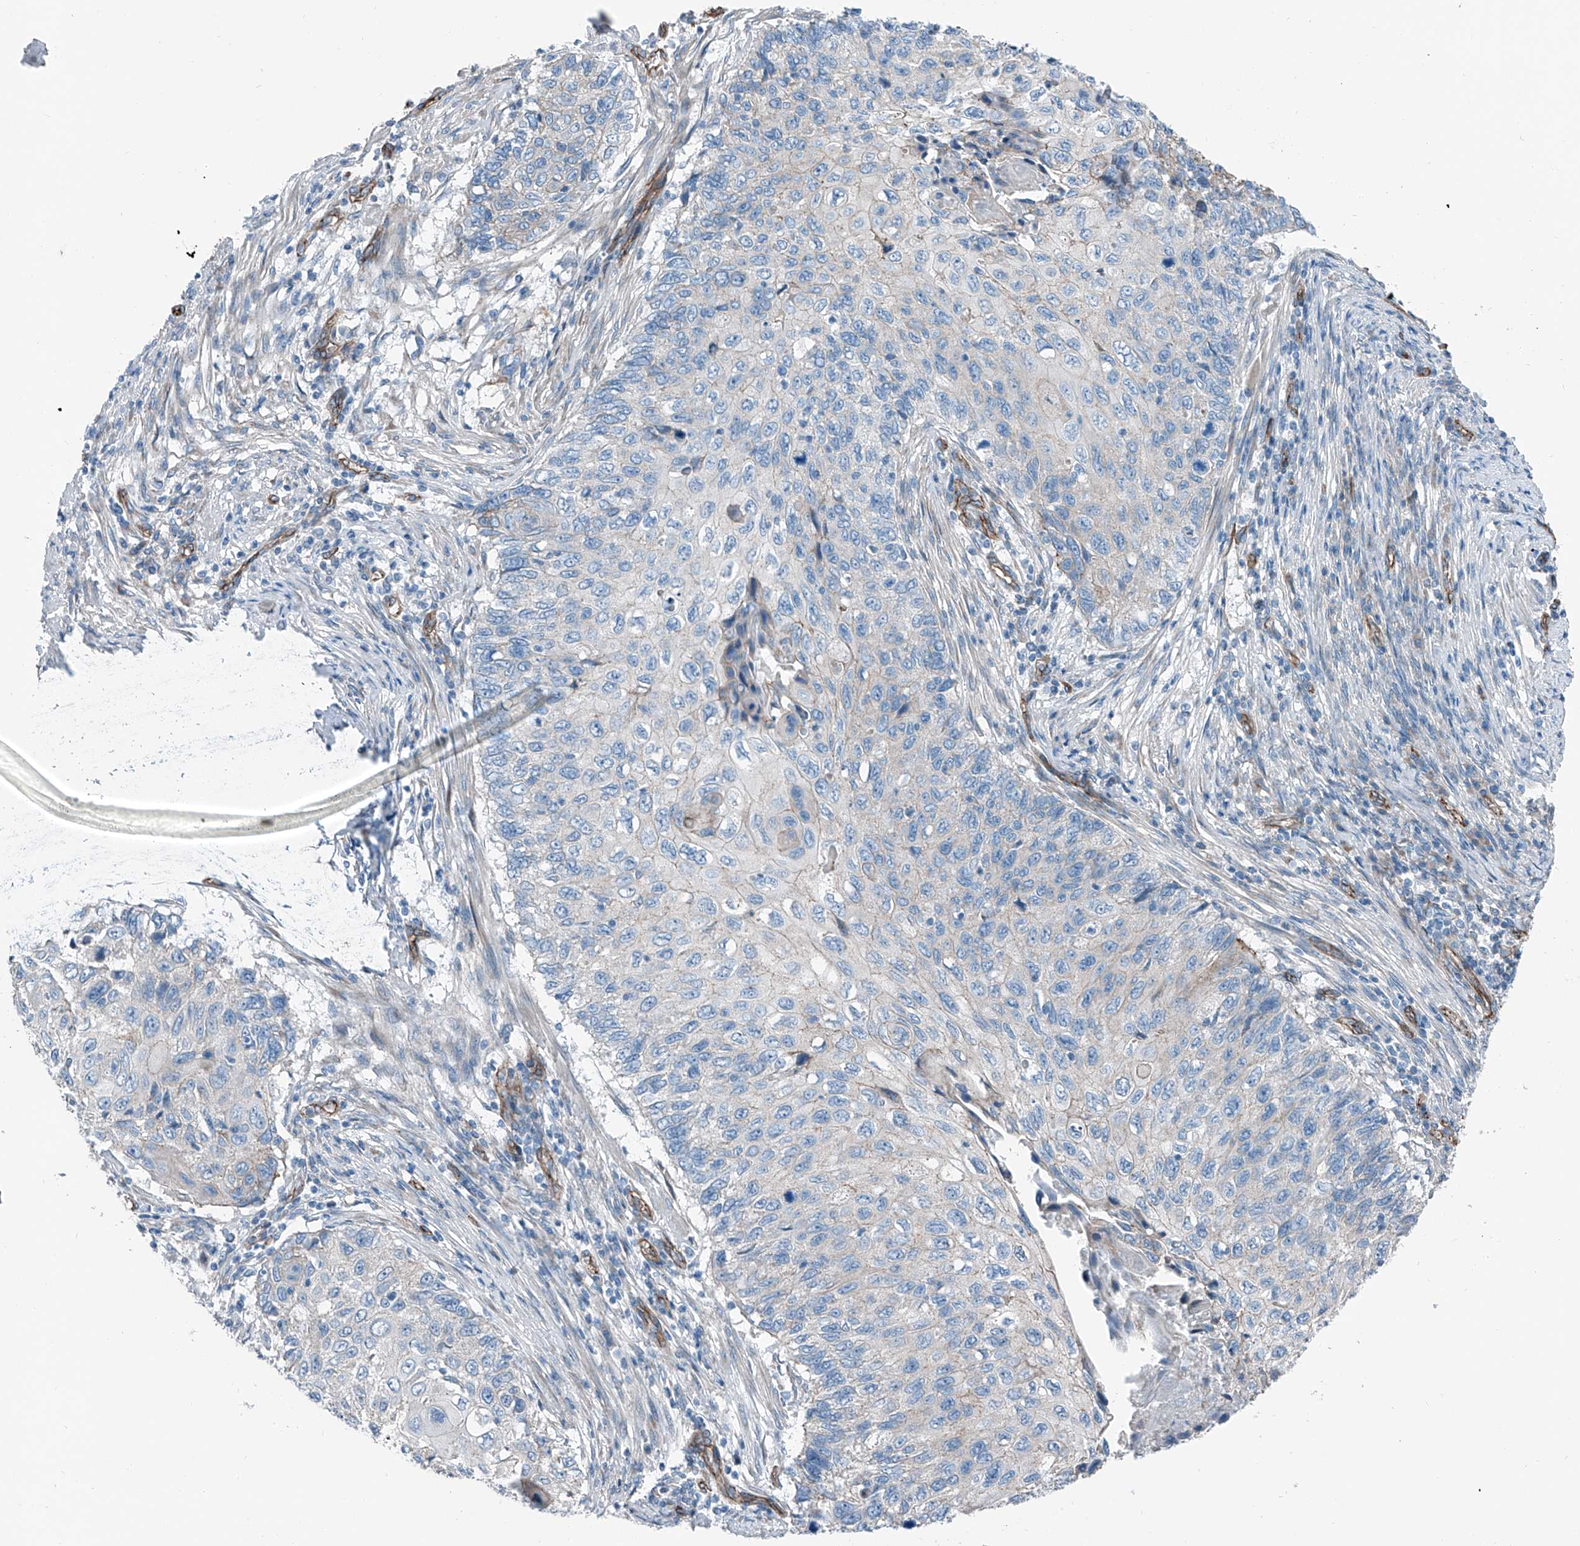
{"staining": {"intensity": "negative", "quantity": "none", "location": "none"}, "tissue": "cervical cancer", "cell_type": "Tumor cells", "image_type": "cancer", "snomed": [{"axis": "morphology", "description": "Squamous cell carcinoma, NOS"}, {"axis": "topography", "description": "Cervix"}], "caption": "Protein analysis of cervical squamous cell carcinoma shows no significant expression in tumor cells. (DAB immunohistochemistry (IHC), high magnification).", "gene": "THEMIS2", "patient": {"sex": "female", "age": 70}}